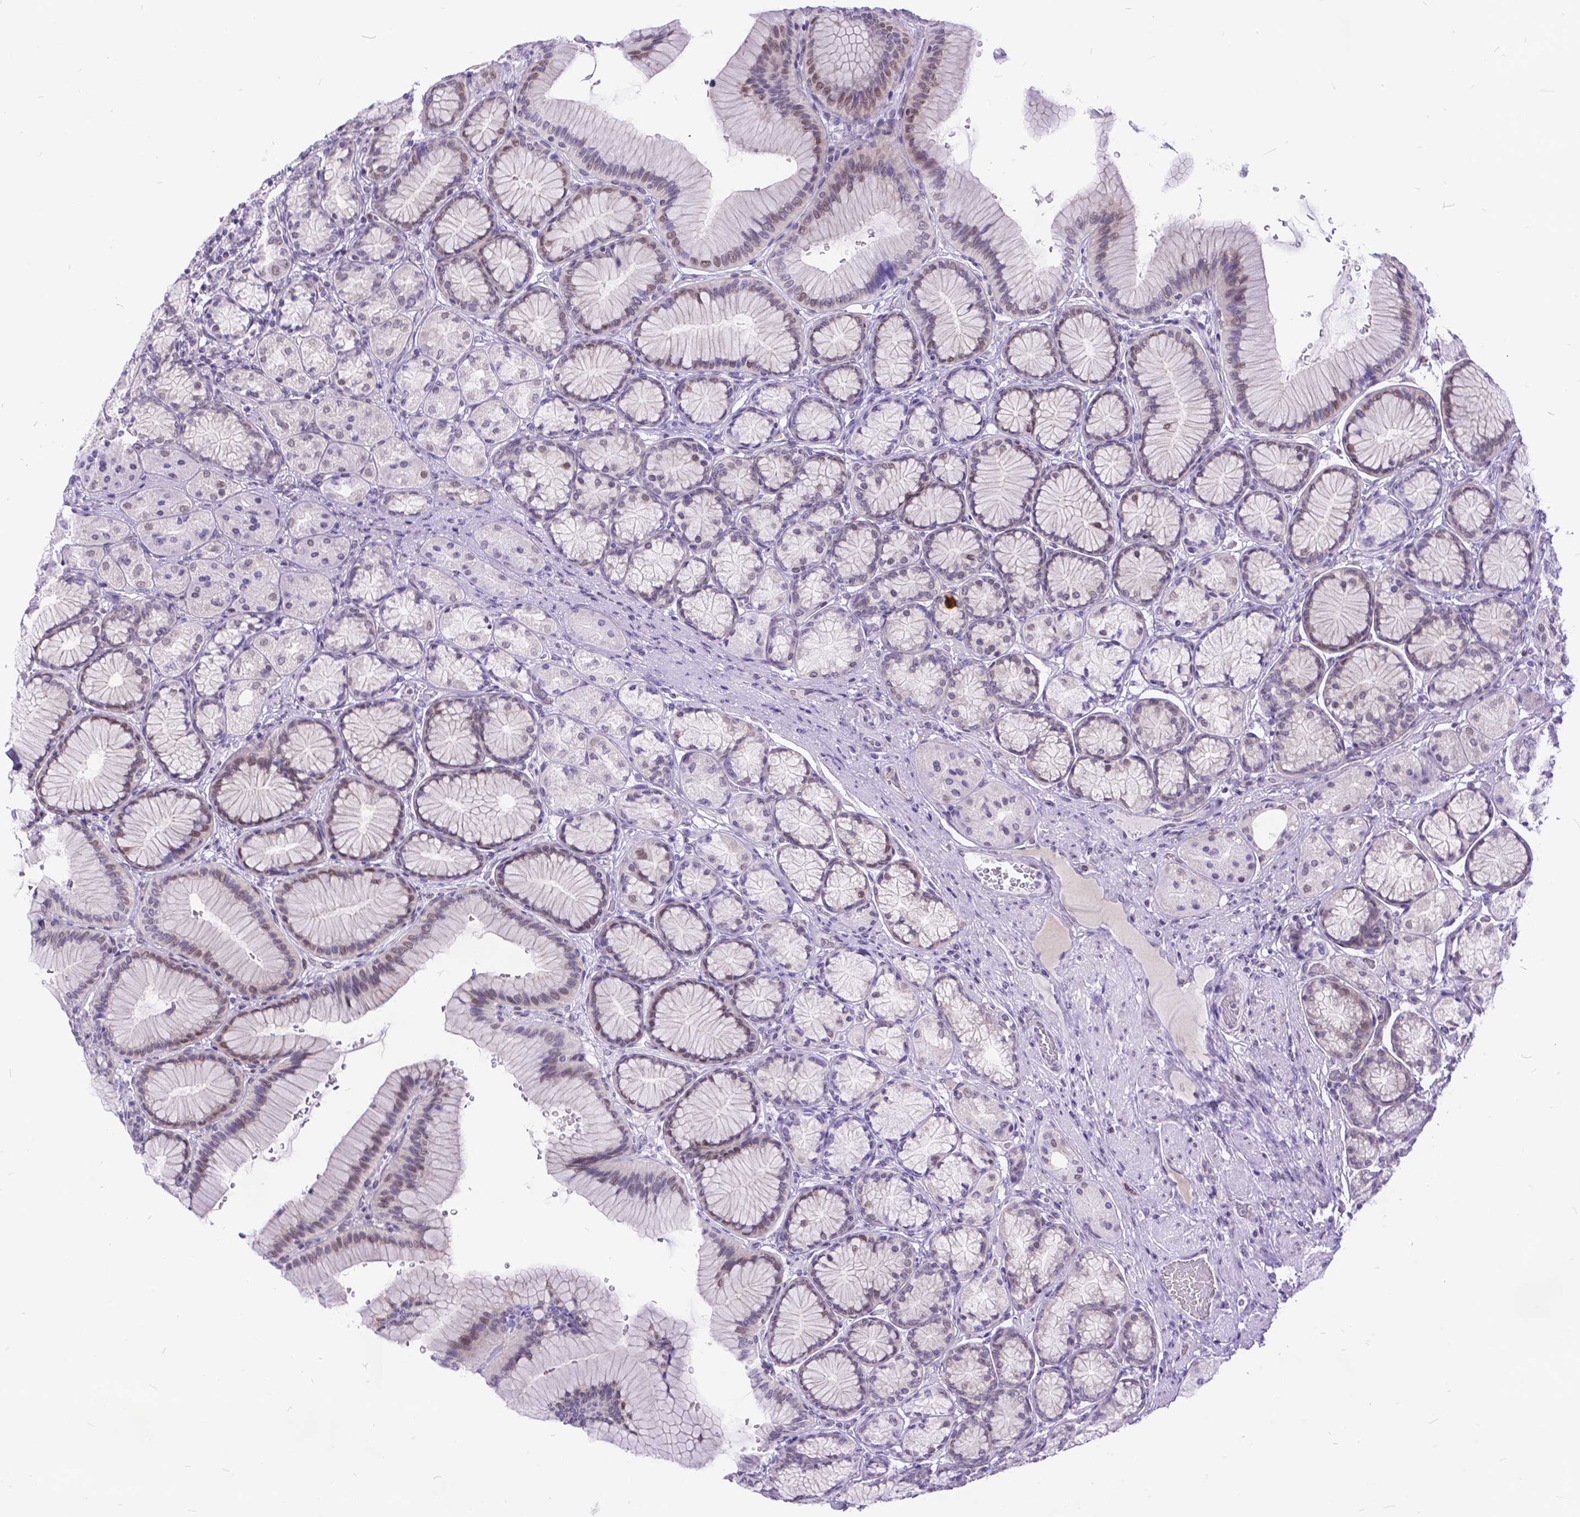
{"staining": {"intensity": "weak", "quantity": "25%-75%", "location": "nuclear"}, "tissue": "stomach", "cell_type": "Glandular cells", "image_type": "normal", "snomed": [{"axis": "morphology", "description": "Normal tissue, NOS"}, {"axis": "morphology", "description": "Adenocarcinoma, NOS"}, {"axis": "morphology", "description": "Adenocarcinoma, High grade"}, {"axis": "topography", "description": "Stomach, upper"}, {"axis": "topography", "description": "Stomach"}], "caption": "A high-resolution image shows immunohistochemistry (IHC) staining of benign stomach, which displays weak nuclear positivity in approximately 25%-75% of glandular cells.", "gene": "FAM124B", "patient": {"sex": "female", "age": 65}}